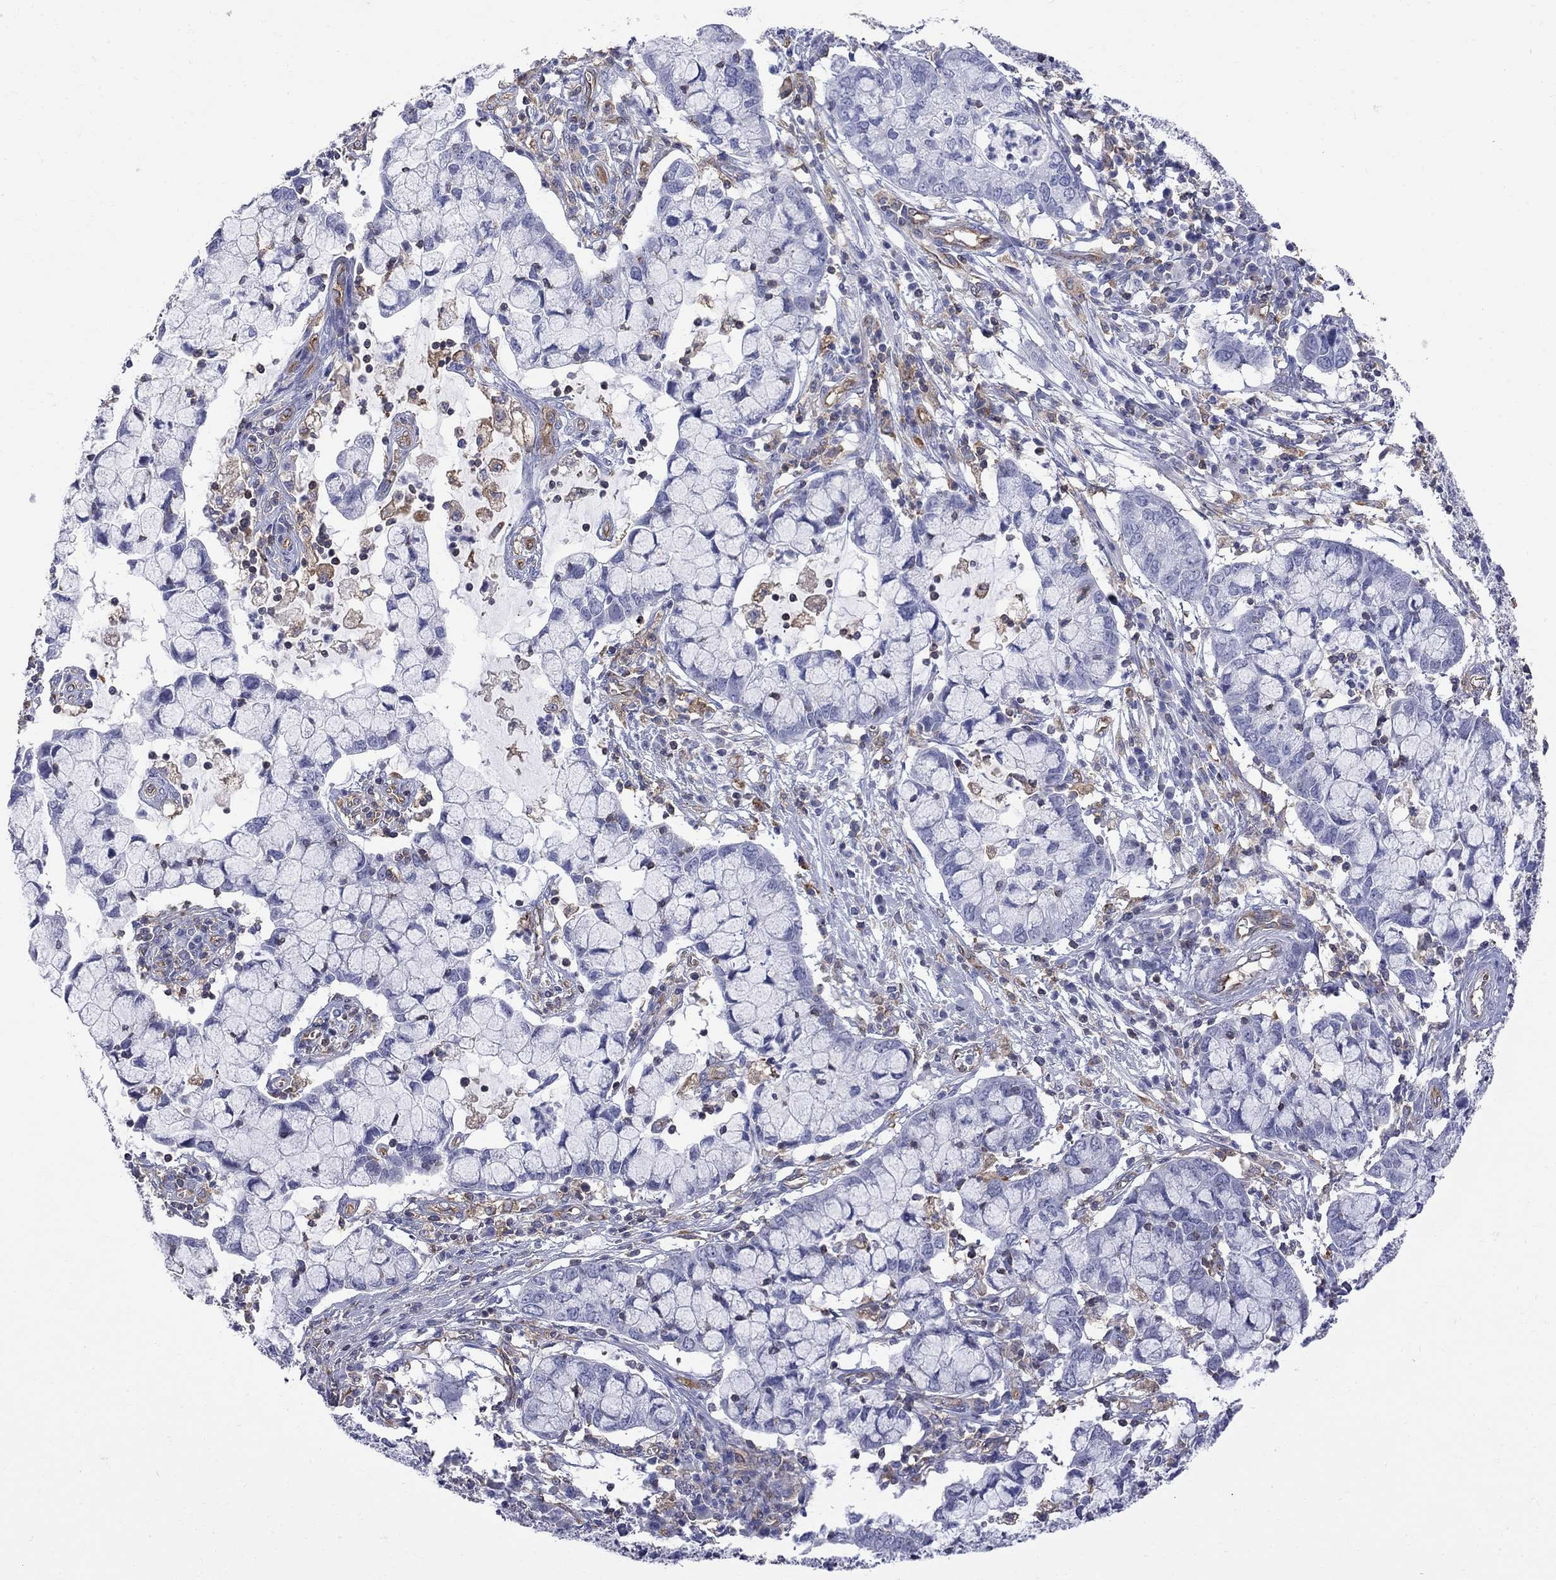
{"staining": {"intensity": "negative", "quantity": "none", "location": "none"}, "tissue": "cervical cancer", "cell_type": "Tumor cells", "image_type": "cancer", "snomed": [{"axis": "morphology", "description": "Adenocarcinoma, NOS"}, {"axis": "topography", "description": "Cervix"}], "caption": "Protein analysis of cervical adenocarcinoma reveals no significant positivity in tumor cells.", "gene": "ABI3", "patient": {"sex": "female", "age": 40}}